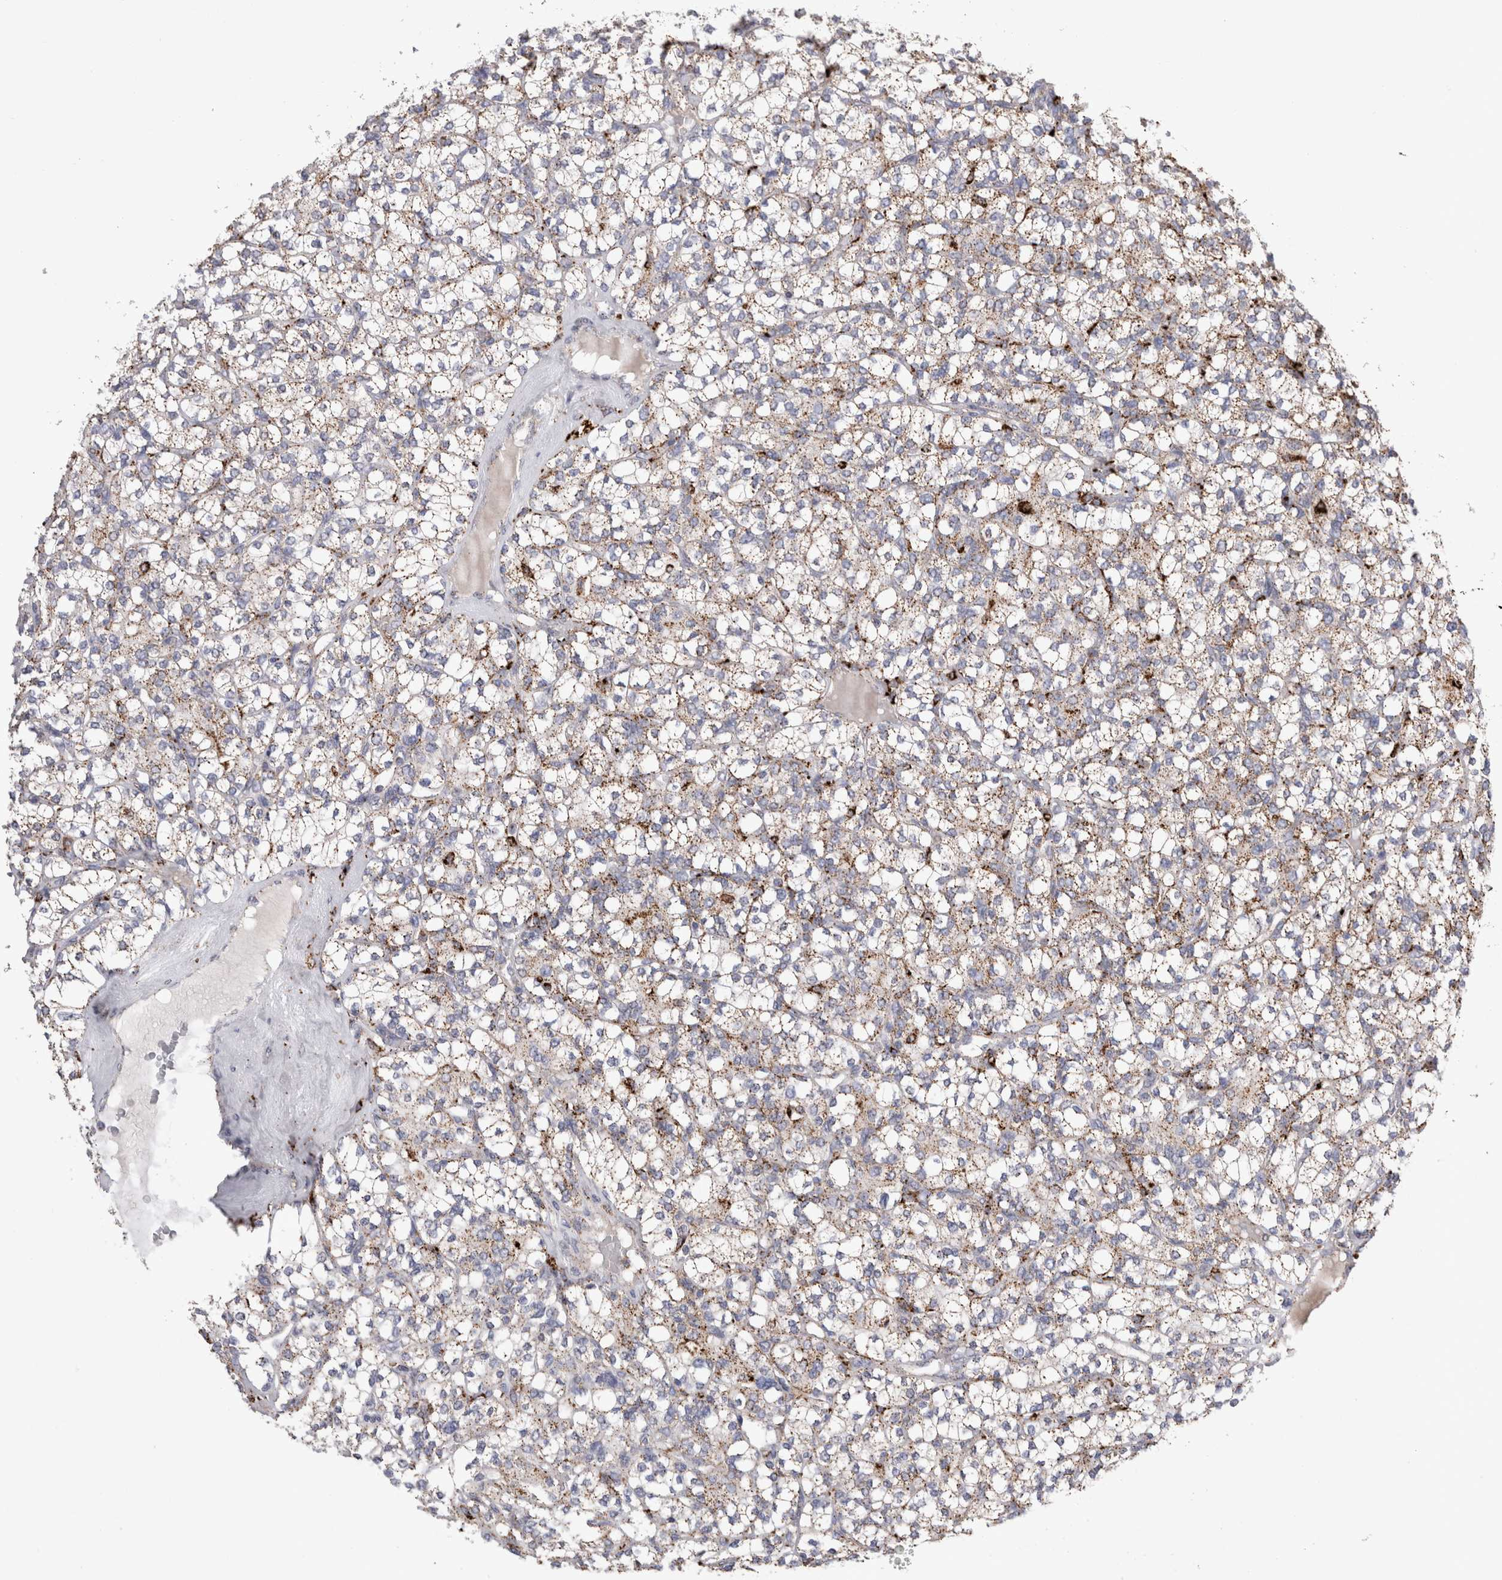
{"staining": {"intensity": "moderate", "quantity": ">75%", "location": "cytoplasmic/membranous"}, "tissue": "renal cancer", "cell_type": "Tumor cells", "image_type": "cancer", "snomed": [{"axis": "morphology", "description": "Adenocarcinoma, NOS"}, {"axis": "topography", "description": "Kidney"}], "caption": "The micrograph exhibits a brown stain indicating the presence of a protein in the cytoplasmic/membranous of tumor cells in renal adenocarcinoma. The protein is stained brown, and the nuclei are stained in blue (DAB IHC with brightfield microscopy, high magnification).", "gene": "CTSA", "patient": {"sex": "male", "age": 77}}